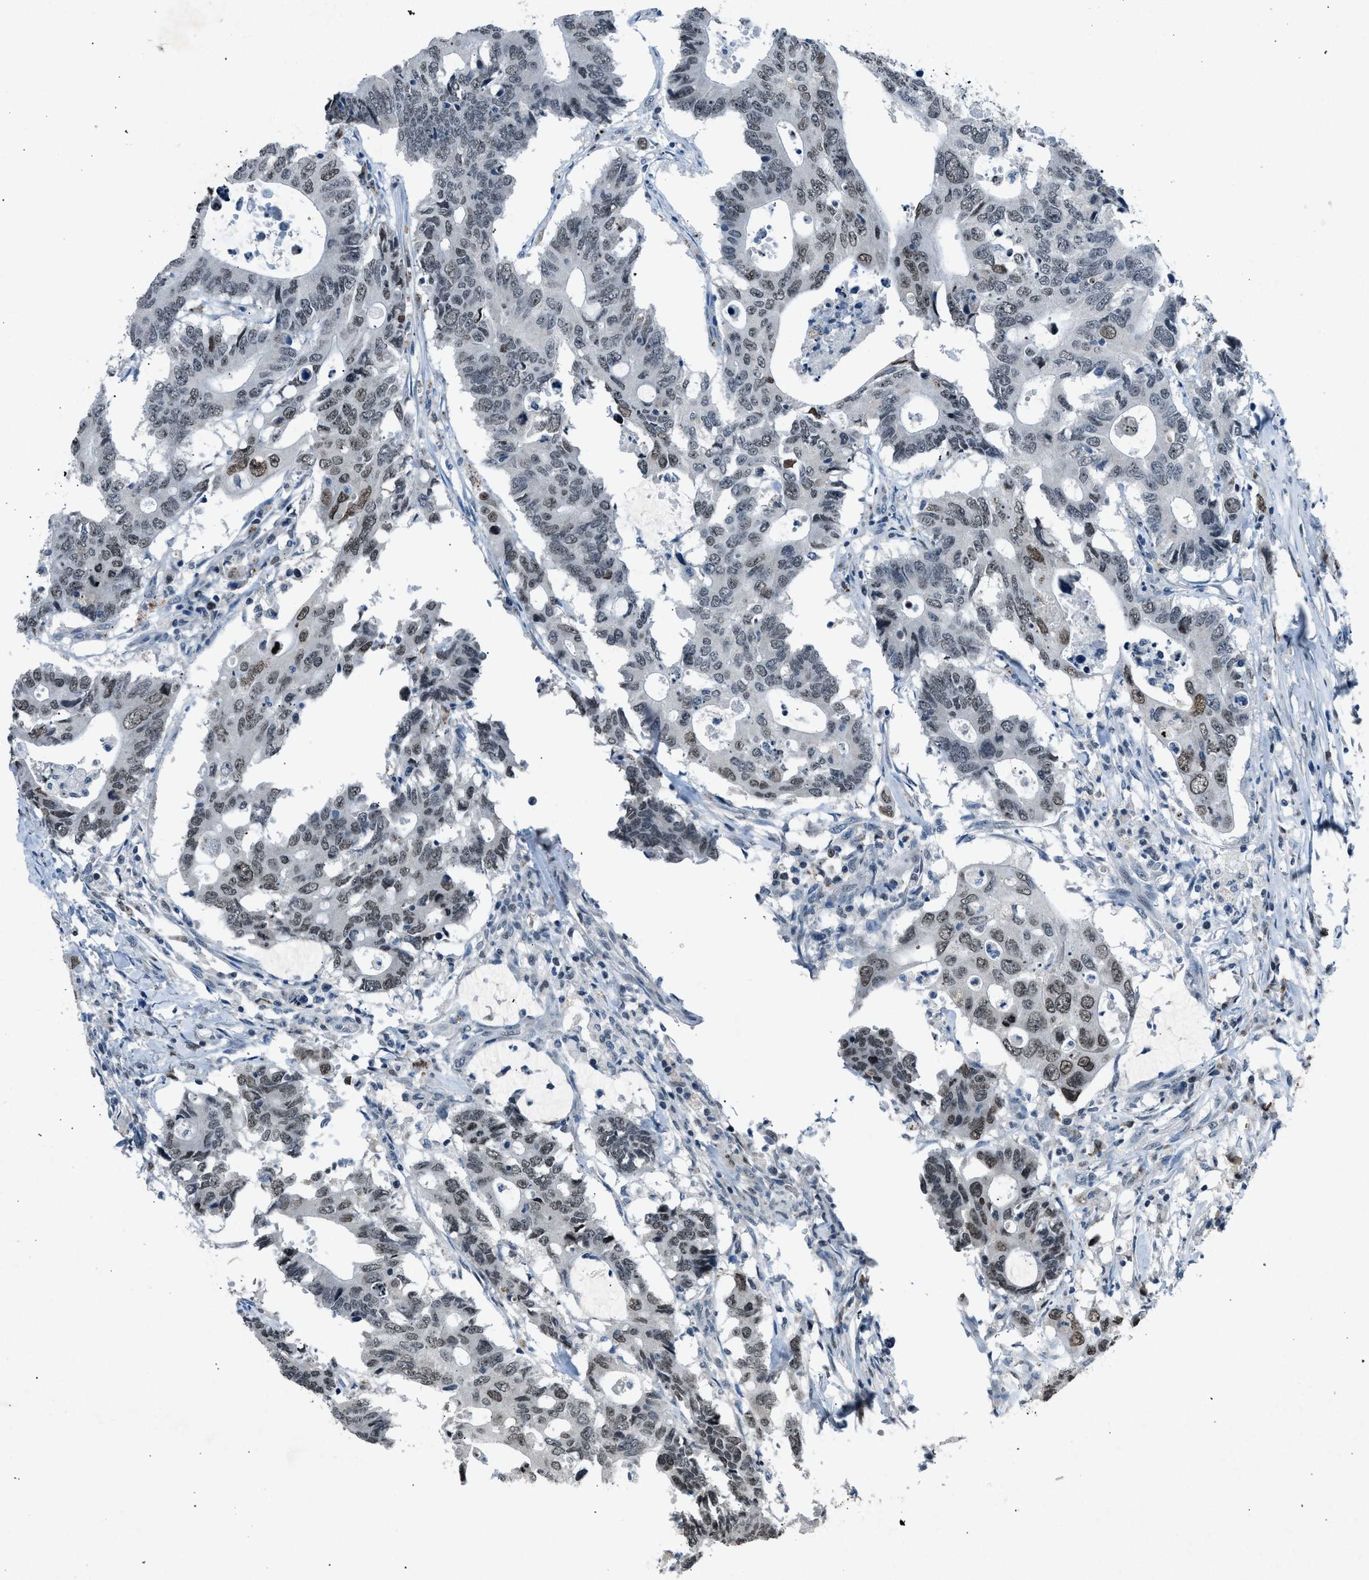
{"staining": {"intensity": "moderate", "quantity": "25%-75%", "location": "nuclear"}, "tissue": "colorectal cancer", "cell_type": "Tumor cells", "image_type": "cancer", "snomed": [{"axis": "morphology", "description": "Adenocarcinoma, NOS"}, {"axis": "topography", "description": "Colon"}], "caption": "Moderate nuclear protein staining is identified in approximately 25%-75% of tumor cells in adenocarcinoma (colorectal).", "gene": "ADCY1", "patient": {"sex": "male", "age": 71}}